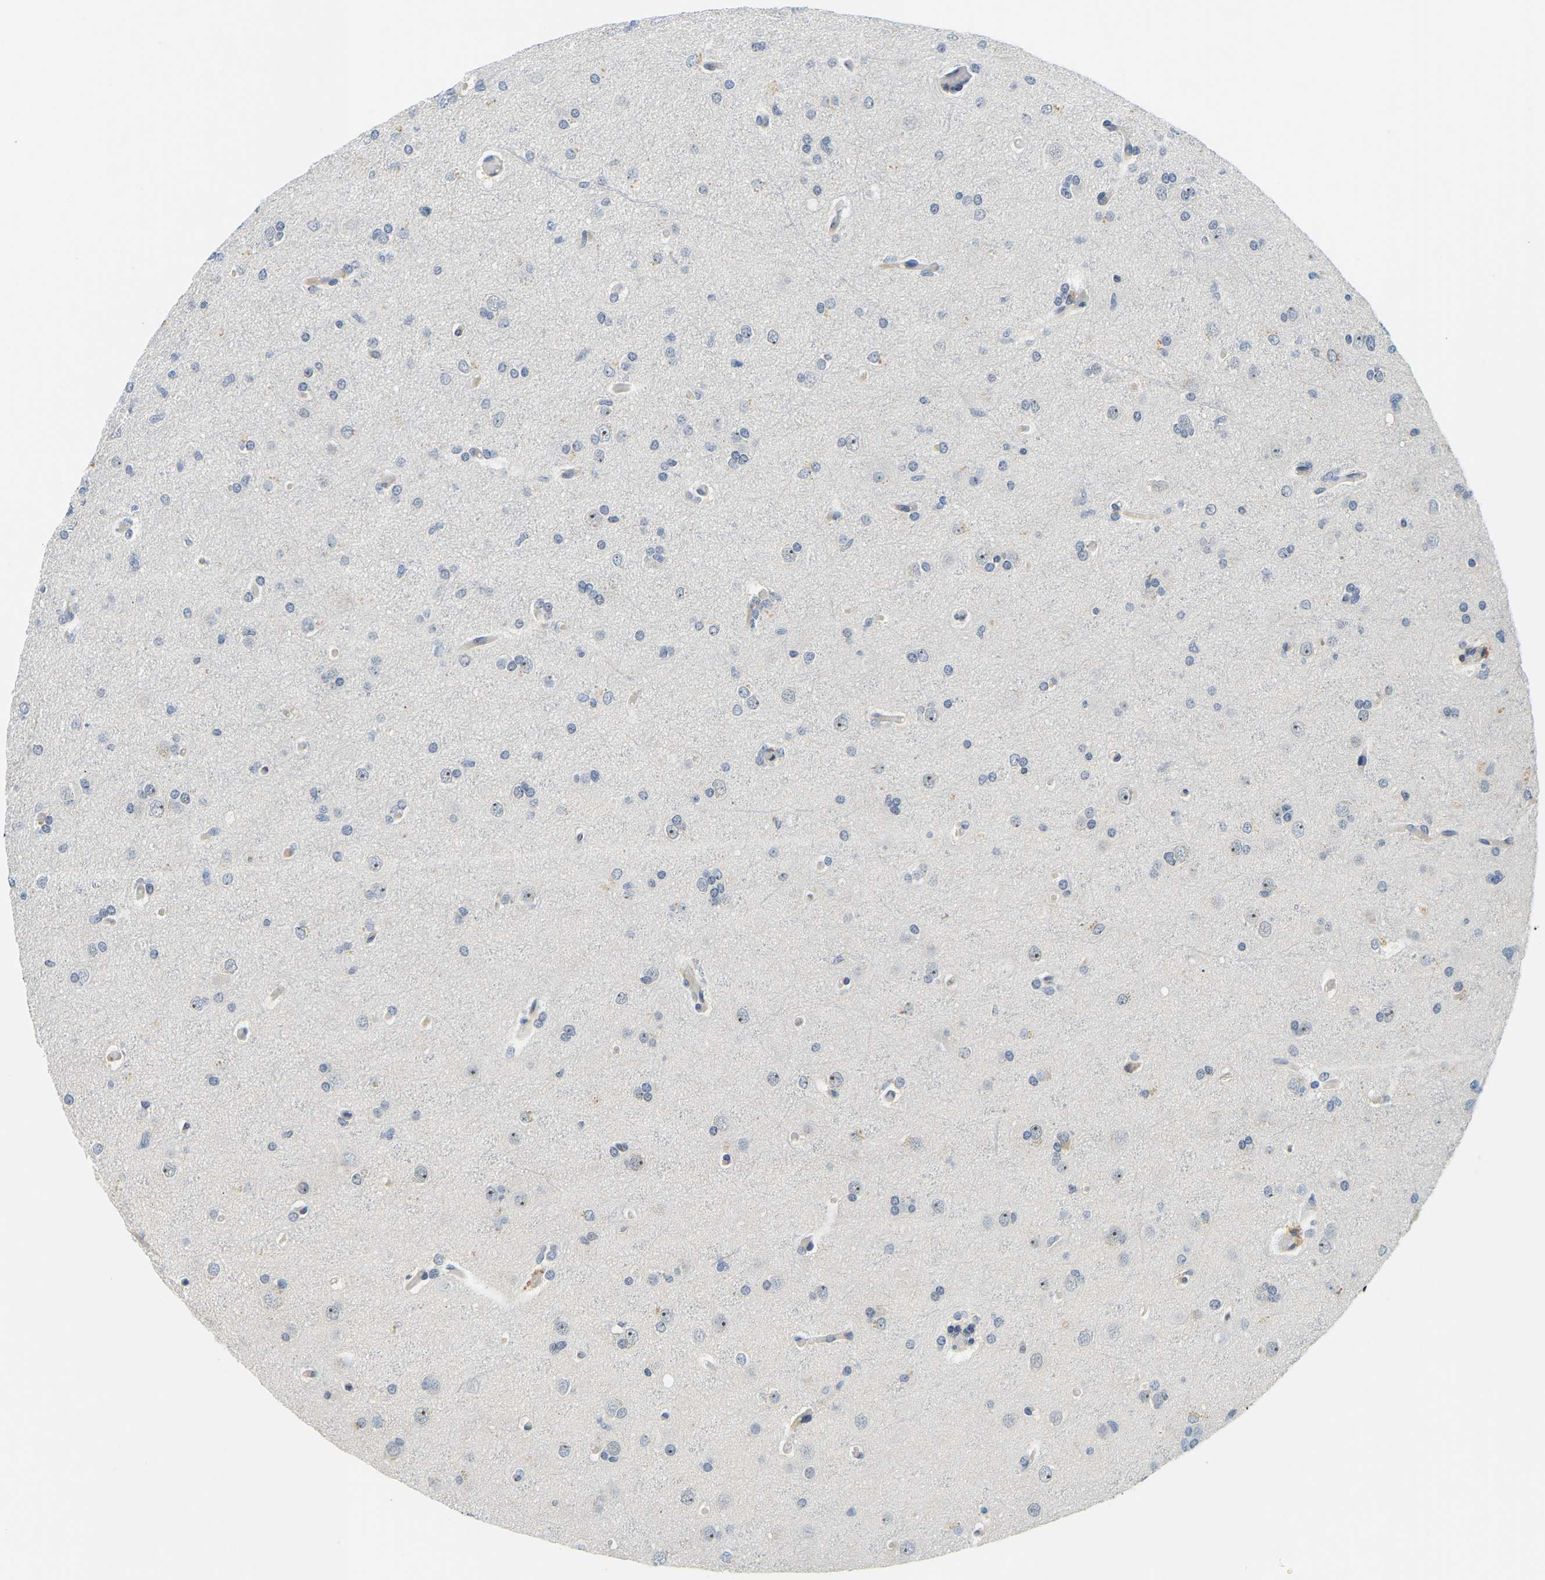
{"staining": {"intensity": "weak", "quantity": "<25%", "location": "nuclear"}, "tissue": "glioma", "cell_type": "Tumor cells", "image_type": "cancer", "snomed": [{"axis": "morphology", "description": "Glioma, malignant, High grade"}, {"axis": "topography", "description": "Cerebral cortex"}], "caption": "High magnification brightfield microscopy of glioma stained with DAB (brown) and counterstained with hematoxylin (blue): tumor cells show no significant expression.", "gene": "RRP1", "patient": {"sex": "female", "age": 36}}